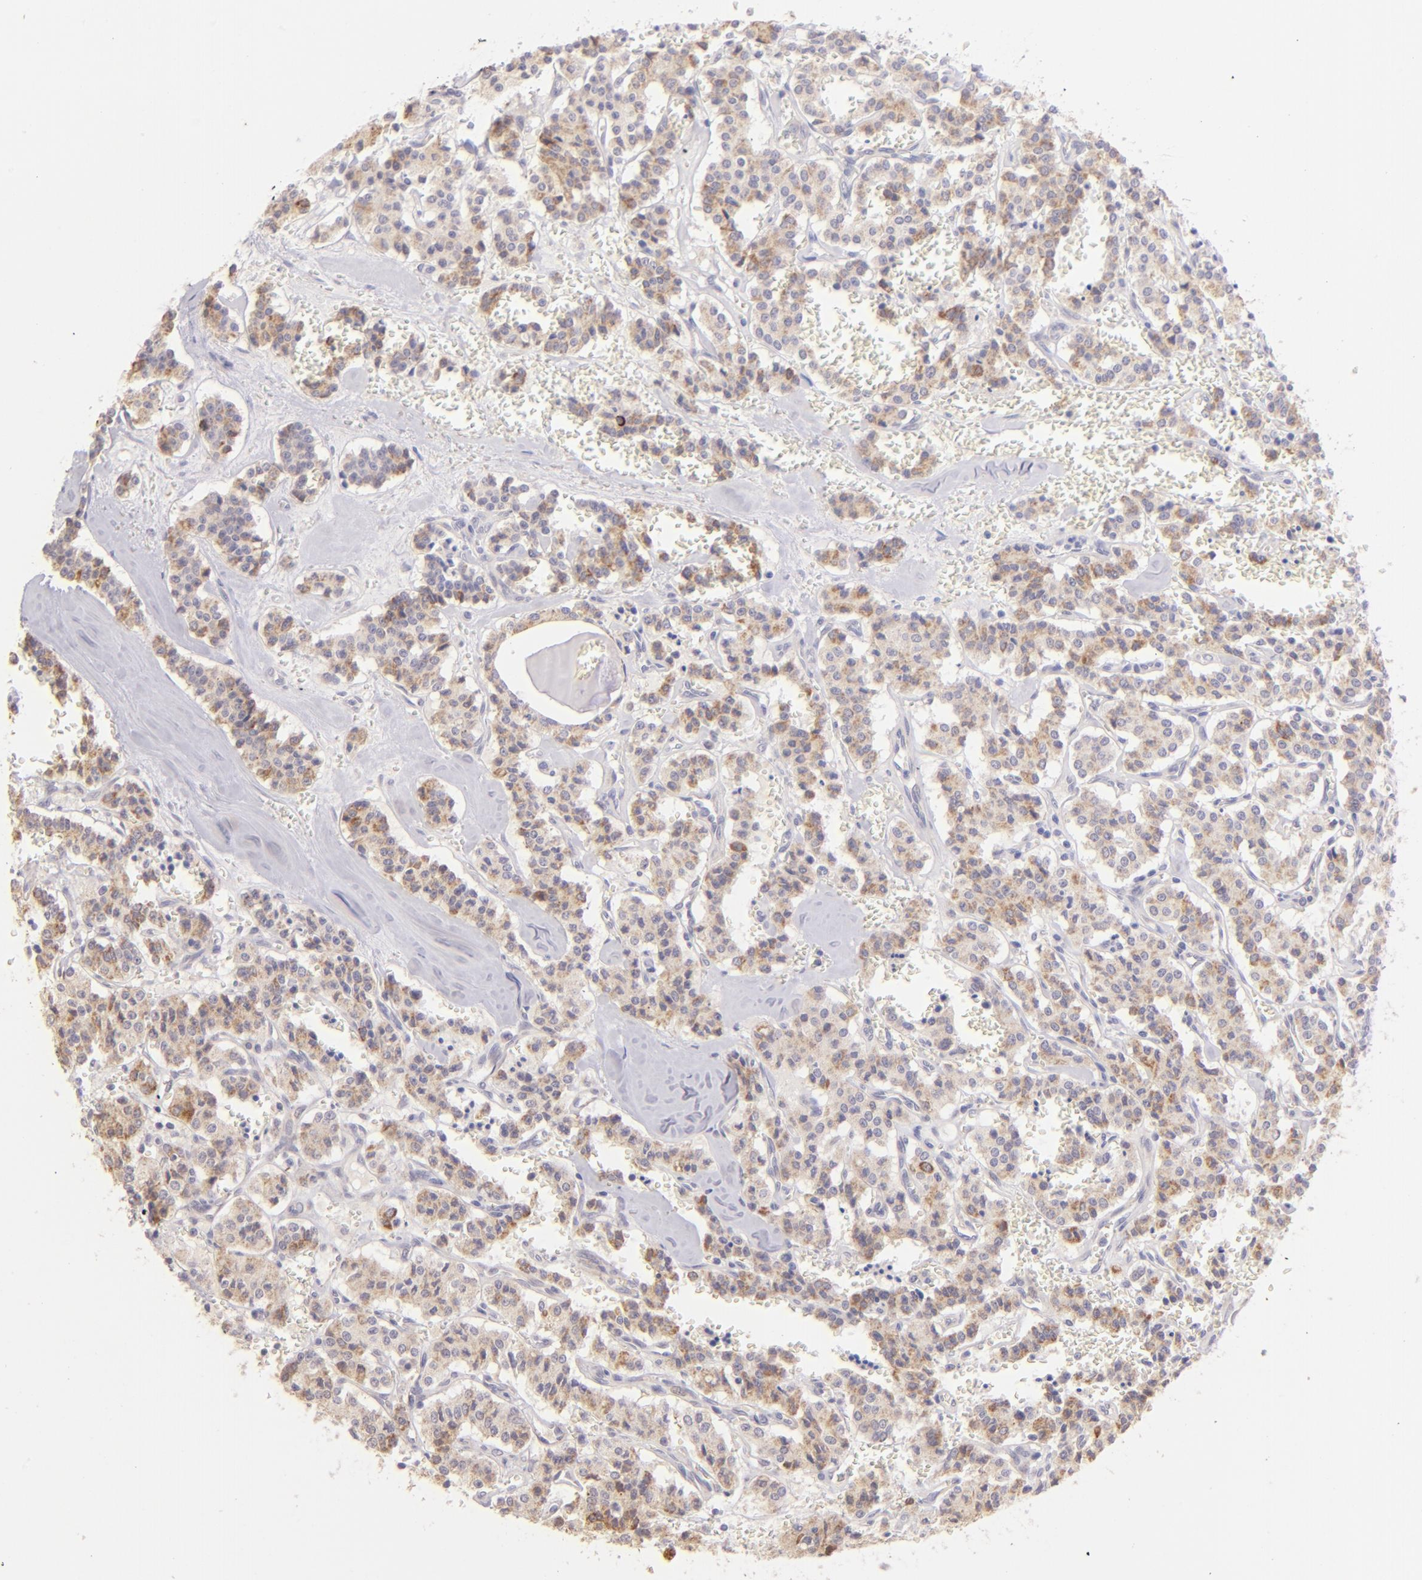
{"staining": {"intensity": "weak", "quantity": ">75%", "location": "cytoplasmic/membranous"}, "tissue": "carcinoid", "cell_type": "Tumor cells", "image_type": "cancer", "snomed": [{"axis": "morphology", "description": "Carcinoid, malignant, NOS"}, {"axis": "topography", "description": "Bronchus"}], "caption": "Carcinoid tissue reveals weak cytoplasmic/membranous staining in approximately >75% of tumor cells Immunohistochemistry stains the protein in brown and the nuclei are stained blue.", "gene": "SH2D4A", "patient": {"sex": "male", "age": 55}}